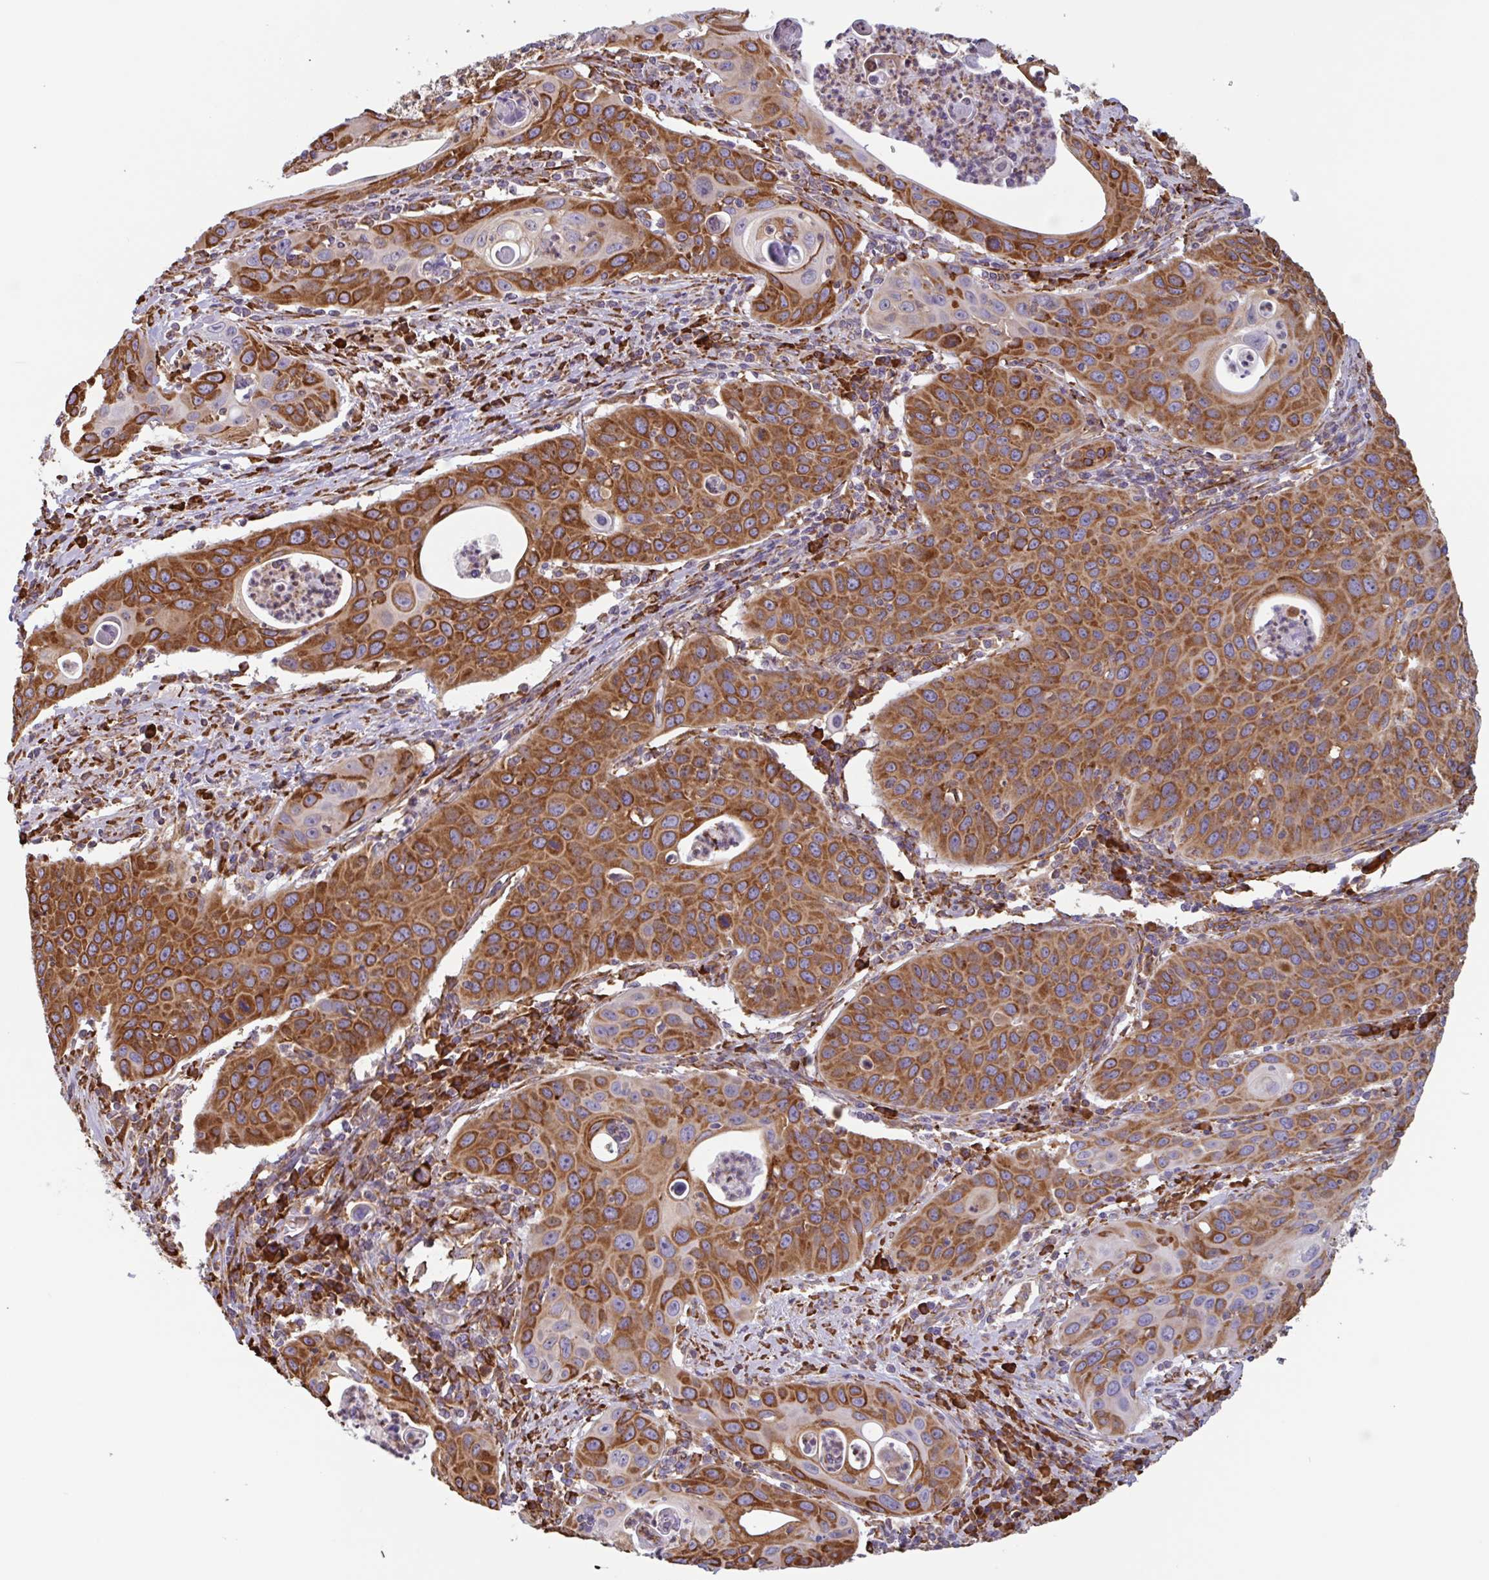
{"staining": {"intensity": "strong", "quantity": ">75%", "location": "cytoplasmic/membranous"}, "tissue": "cervical cancer", "cell_type": "Tumor cells", "image_type": "cancer", "snomed": [{"axis": "morphology", "description": "Squamous cell carcinoma, NOS"}, {"axis": "topography", "description": "Cervix"}], "caption": "A micrograph of human squamous cell carcinoma (cervical) stained for a protein reveals strong cytoplasmic/membranous brown staining in tumor cells.", "gene": "DOK4", "patient": {"sex": "female", "age": 36}}